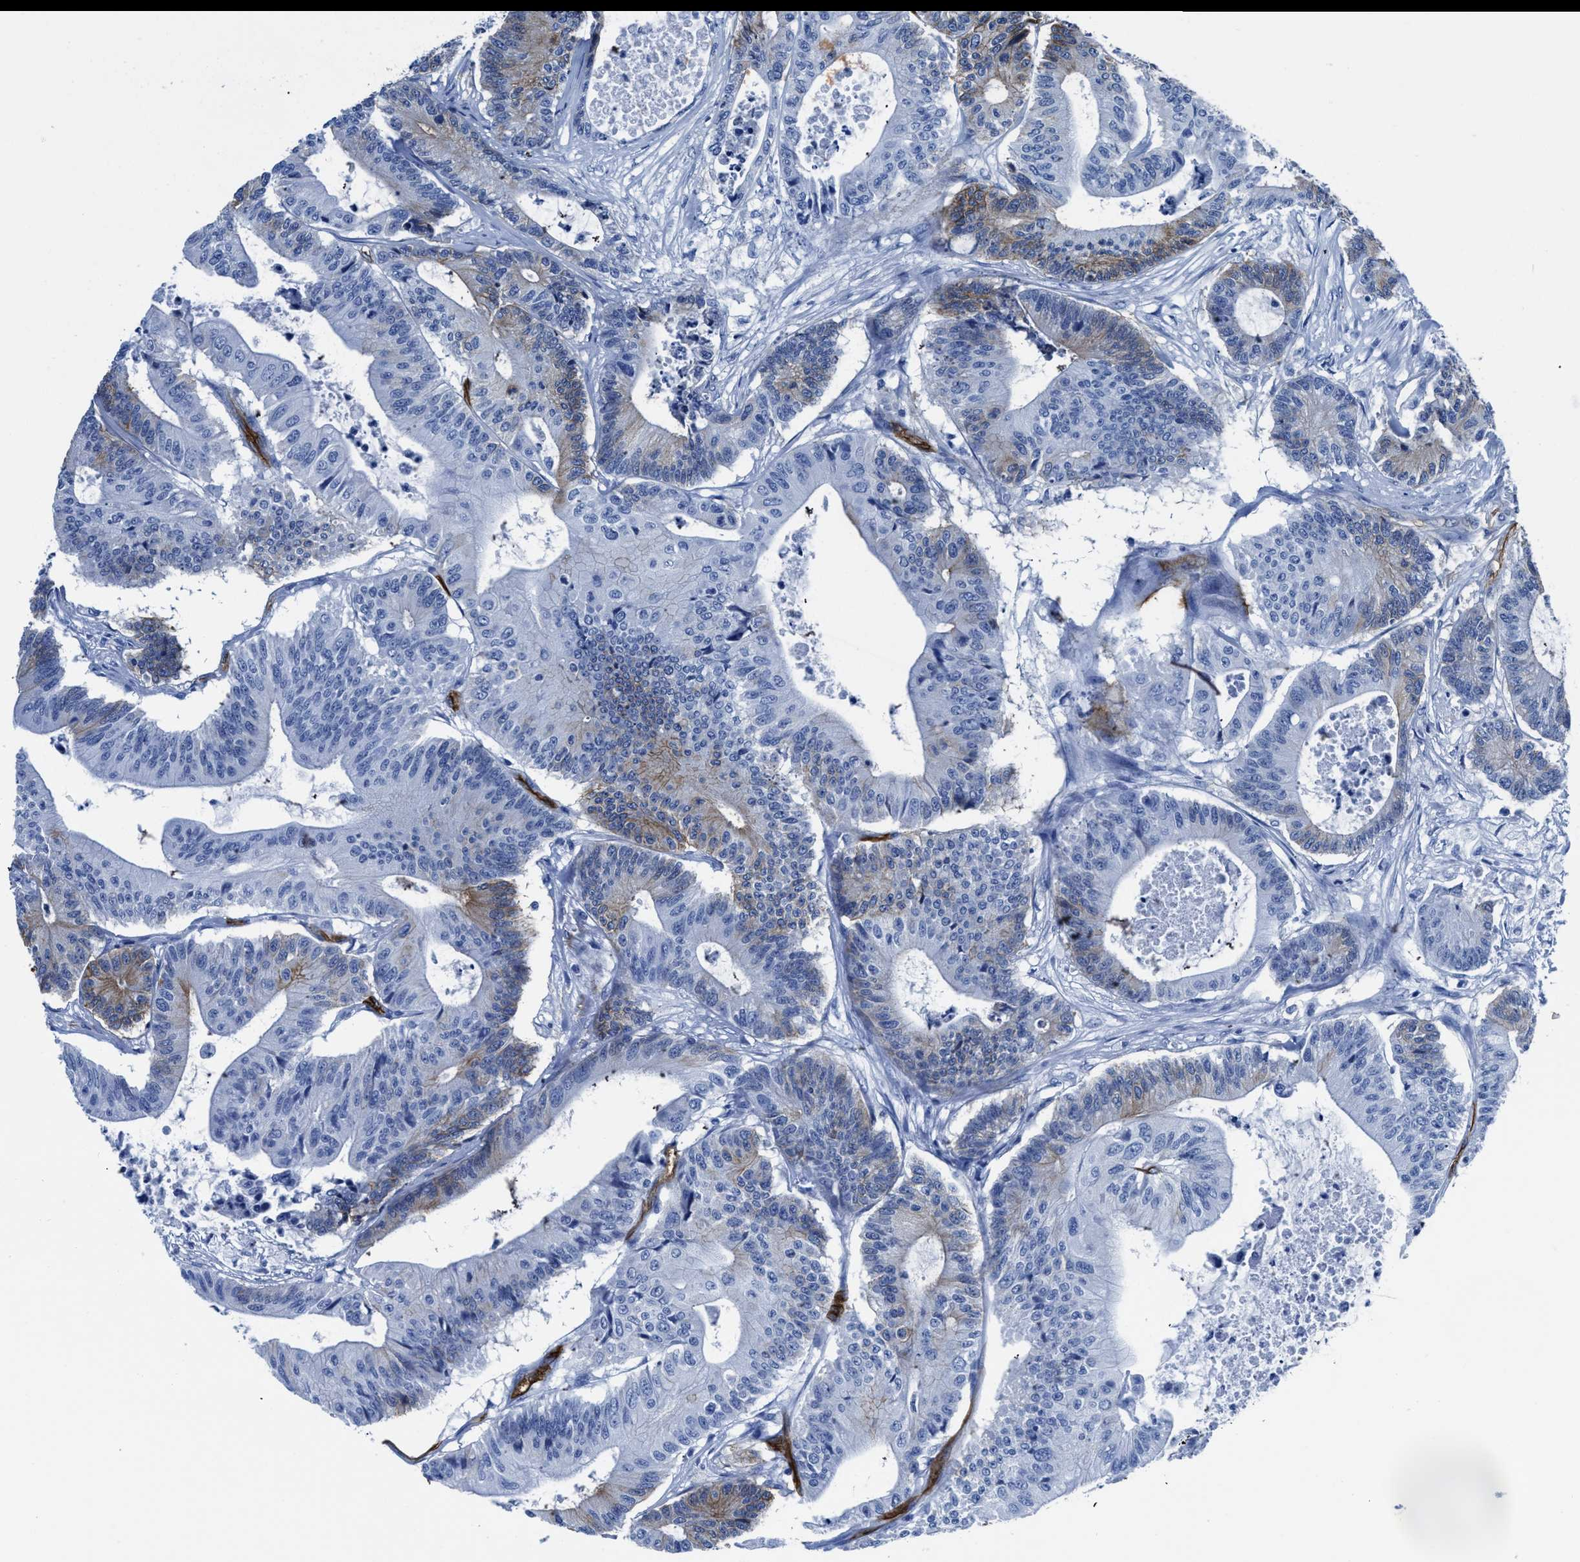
{"staining": {"intensity": "moderate", "quantity": "25%-75%", "location": "cytoplasmic/membranous"}, "tissue": "colorectal cancer", "cell_type": "Tumor cells", "image_type": "cancer", "snomed": [{"axis": "morphology", "description": "Adenocarcinoma, NOS"}, {"axis": "topography", "description": "Colon"}], "caption": "A brown stain highlights moderate cytoplasmic/membranous positivity of a protein in colorectal cancer tumor cells. (IHC, brightfield microscopy, high magnification).", "gene": "AQP1", "patient": {"sex": "female", "age": 84}}